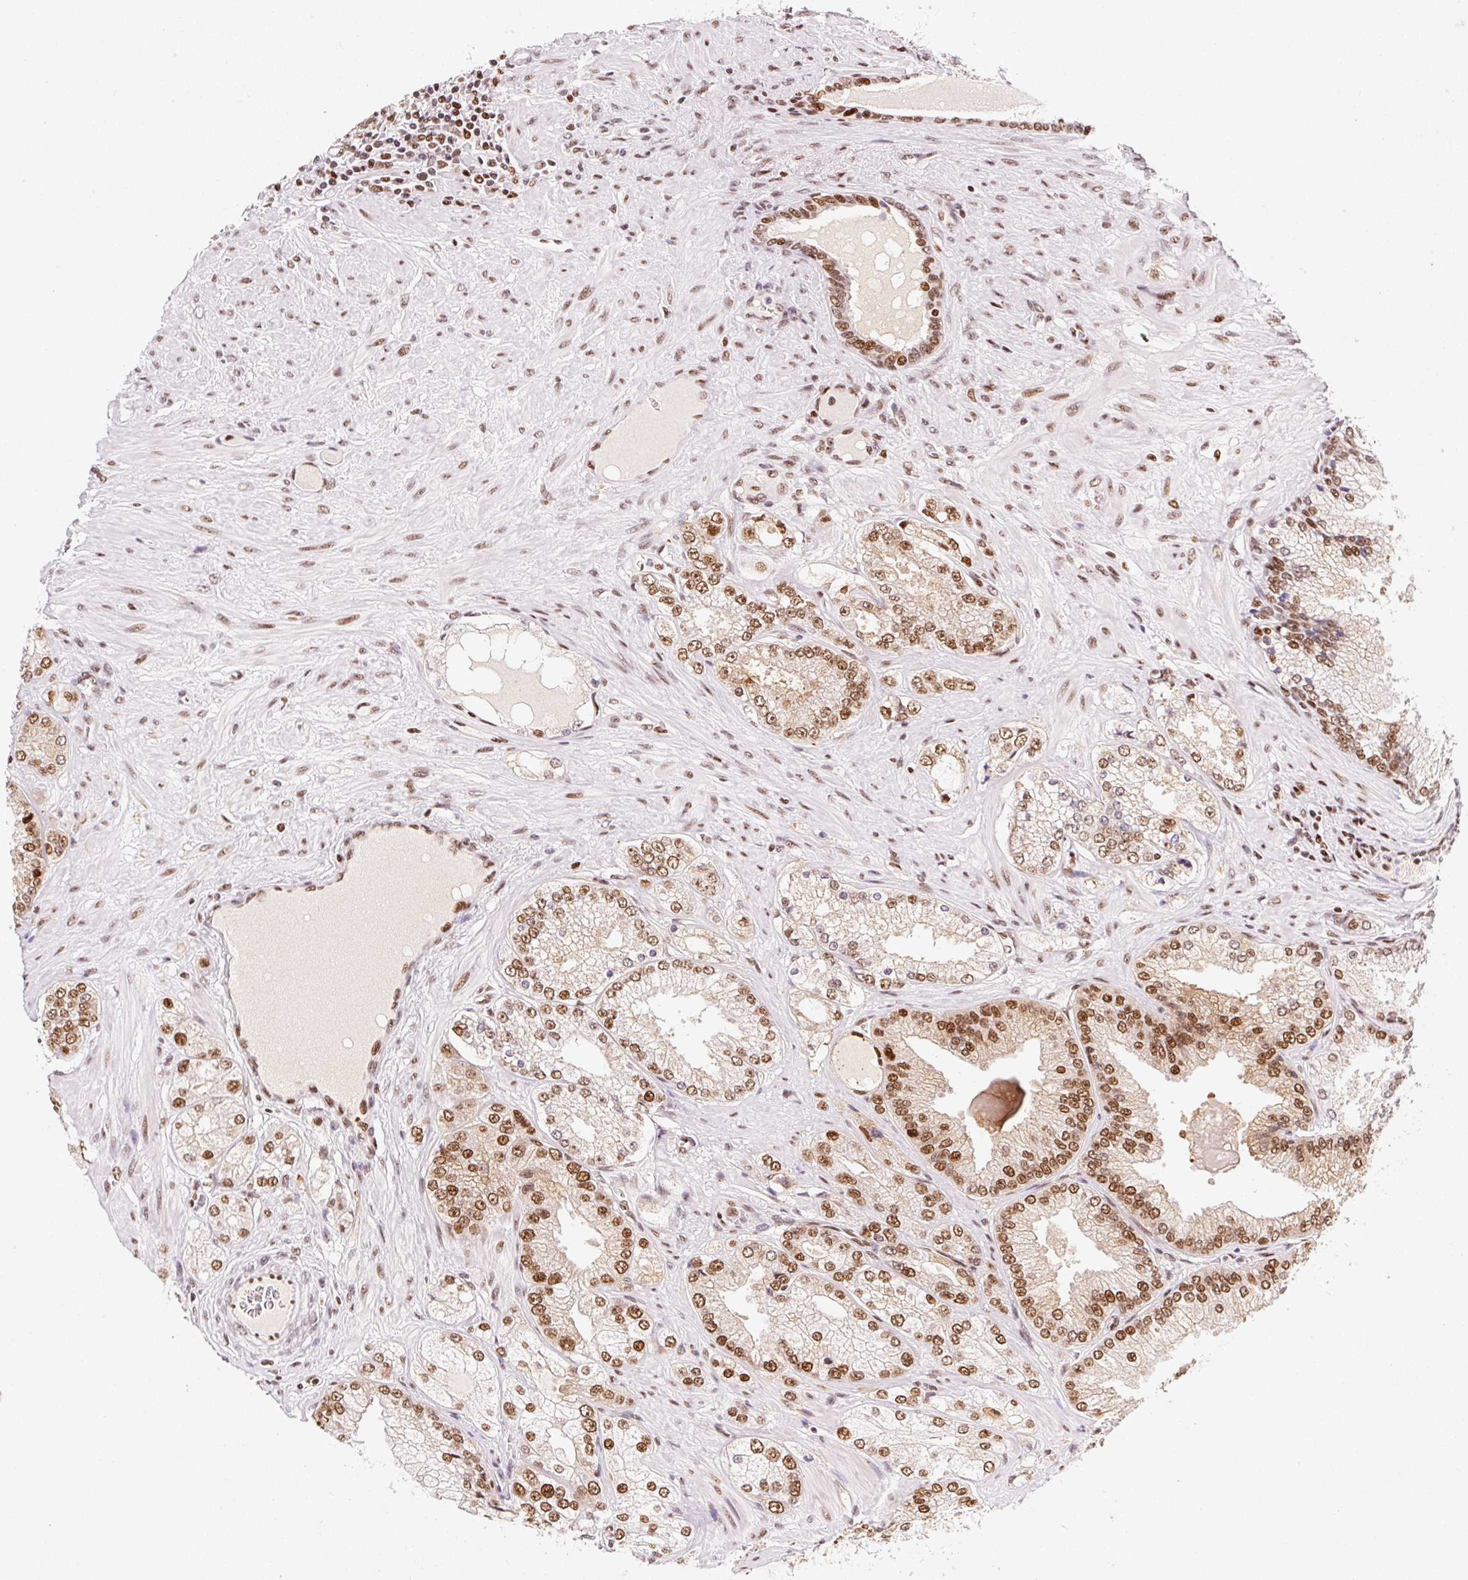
{"staining": {"intensity": "moderate", "quantity": ">75%", "location": "nuclear"}, "tissue": "prostate cancer", "cell_type": "Tumor cells", "image_type": "cancer", "snomed": [{"axis": "morphology", "description": "Normal tissue, NOS"}, {"axis": "morphology", "description": "Adenocarcinoma, High grade"}, {"axis": "topography", "description": "Prostate"}, {"axis": "topography", "description": "Peripheral nerve tissue"}], "caption": "Protein staining of prostate adenocarcinoma (high-grade) tissue demonstrates moderate nuclear expression in about >75% of tumor cells.", "gene": "GPR139", "patient": {"sex": "male", "age": 68}}